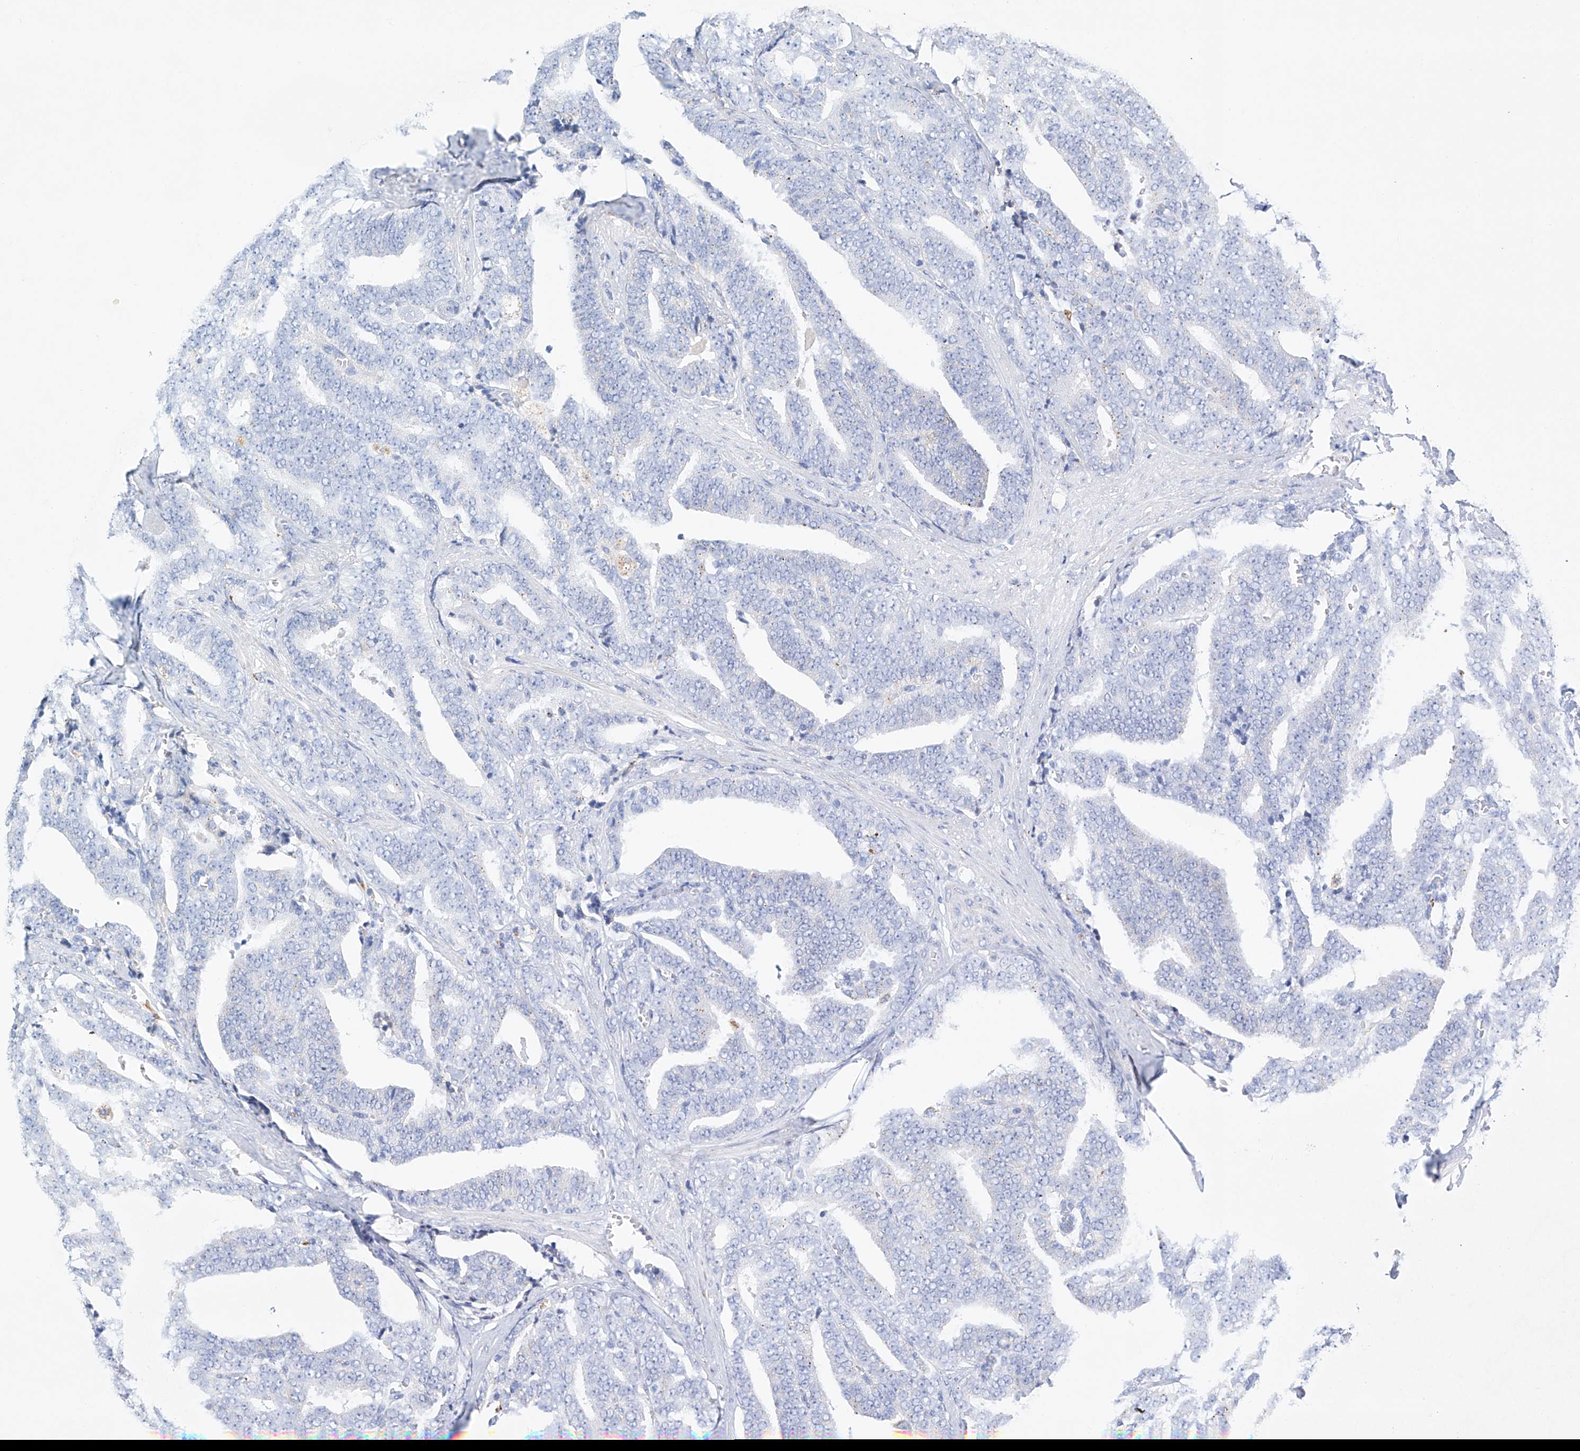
{"staining": {"intensity": "negative", "quantity": "none", "location": "none"}, "tissue": "prostate cancer", "cell_type": "Tumor cells", "image_type": "cancer", "snomed": [{"axis": "morphology", "description": "Adenocarcinoma, High grade"}, {"axis": "topography", "description": "Prostate and seminal vesicle, NOS"}], "caption": "High magnification brightfield microscopy of prostate high-grade adenocarcinoma stained with DAB (3,3'-diaminobenzidine) (brown) and counterstained with hematoxylin (blue): tumor cells show no significant positivity.", "gene": "LURAP1", "patient": {"sex": "male", "age": 67}}